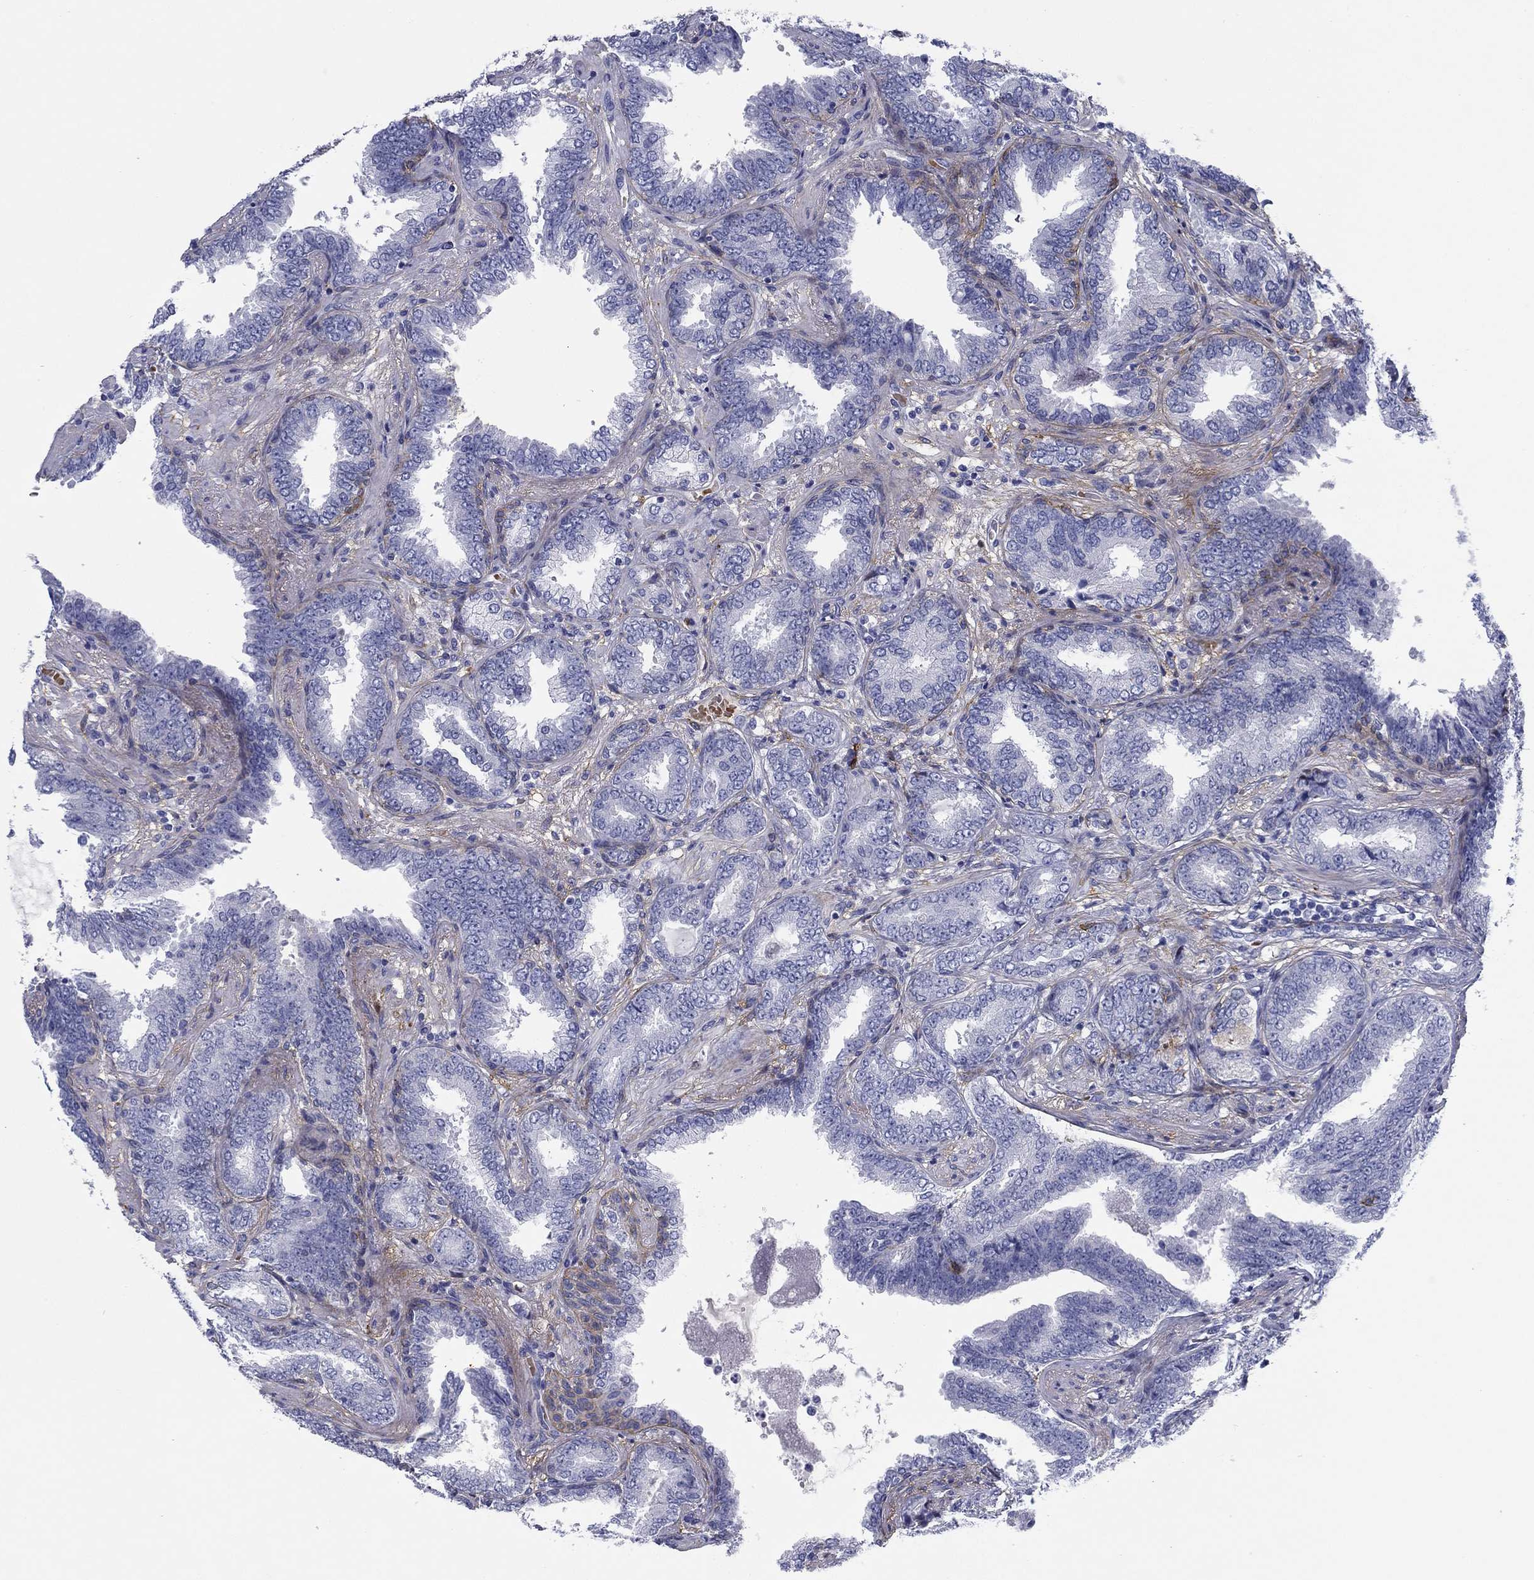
{"staining": {"intensity": "negative", "quantity": "none", "location": "none"}, "tissue": "prostate cancer", "cell_type": "Tumor cells", "image_type": "cancer", "snomed": [{"axis": "morphology", "description": "Adenocarcinoma, Low grade"}, {"axis": "topography", "description": "Prostate"}], "caption": "DAB (3,3'-diaminobenzidine) immunohistochemical staining of human low-grade adenocarcinoma (prostate) reveals no significant positivity in tumor cells.", "gene": "GPC1", "patient": {"sex": "male", "age": 68}}